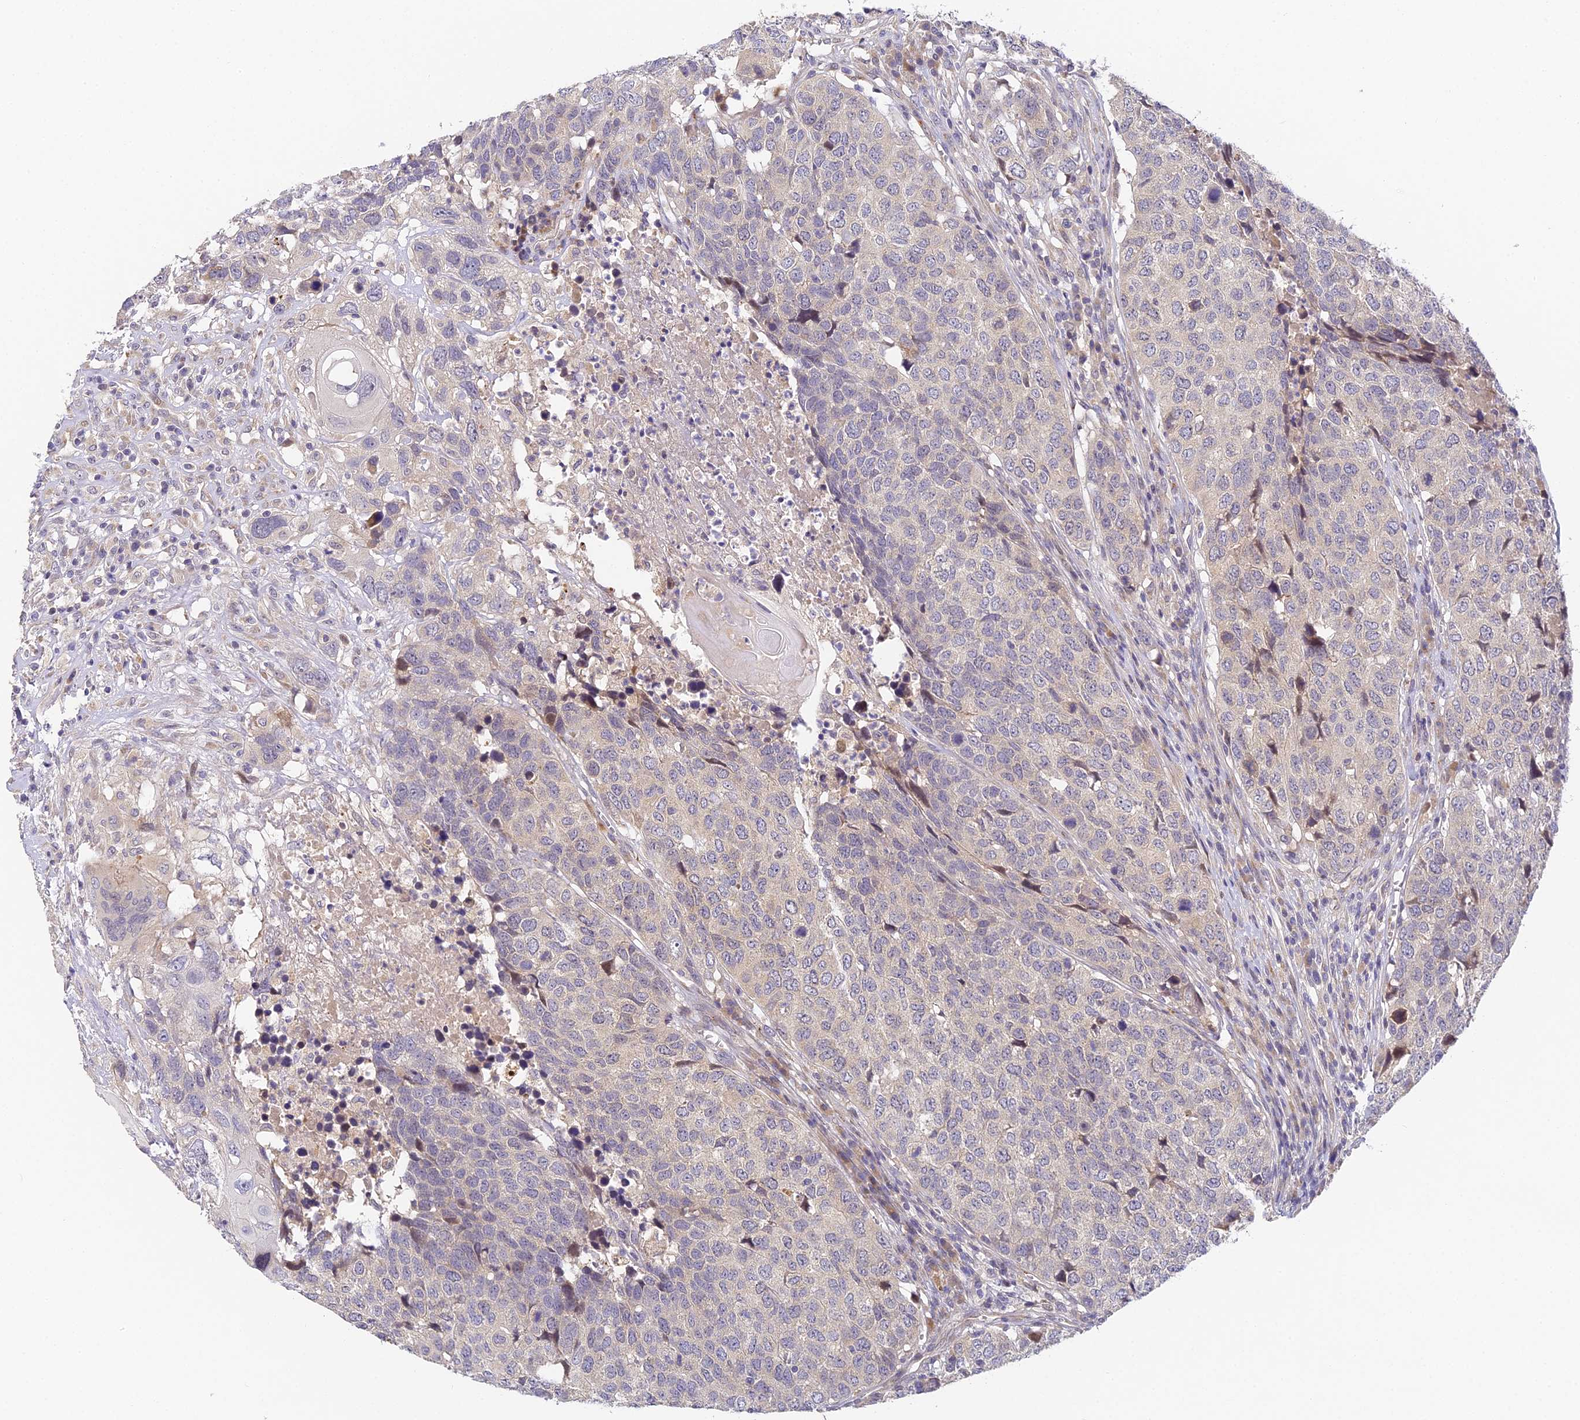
{"staining": {"intensity": "negative", "quantity": "none", "location": "none"}, "tissue": "head and neck cancer", "cell_type": "Tumor cells", "image_type": "cancer", "snomed": [{"axis": "morphology", "description": "Squamous cell carcinoma, NOS"}, {"axis": "topography", "description": "Head-Neck"}], "caption": "Photomicrograph shows no significant protein expression in tumor cells of head and neck cancer (squamous cell carcinoma). Brightfield microscopy of IHC stained with DAB (3,3'-diaminobenzidine) (brown) and hematoxylin (blue), captured at high magnification.", "gene": "DNAAF10", "patient": {"sex": "male", "age": 66}}